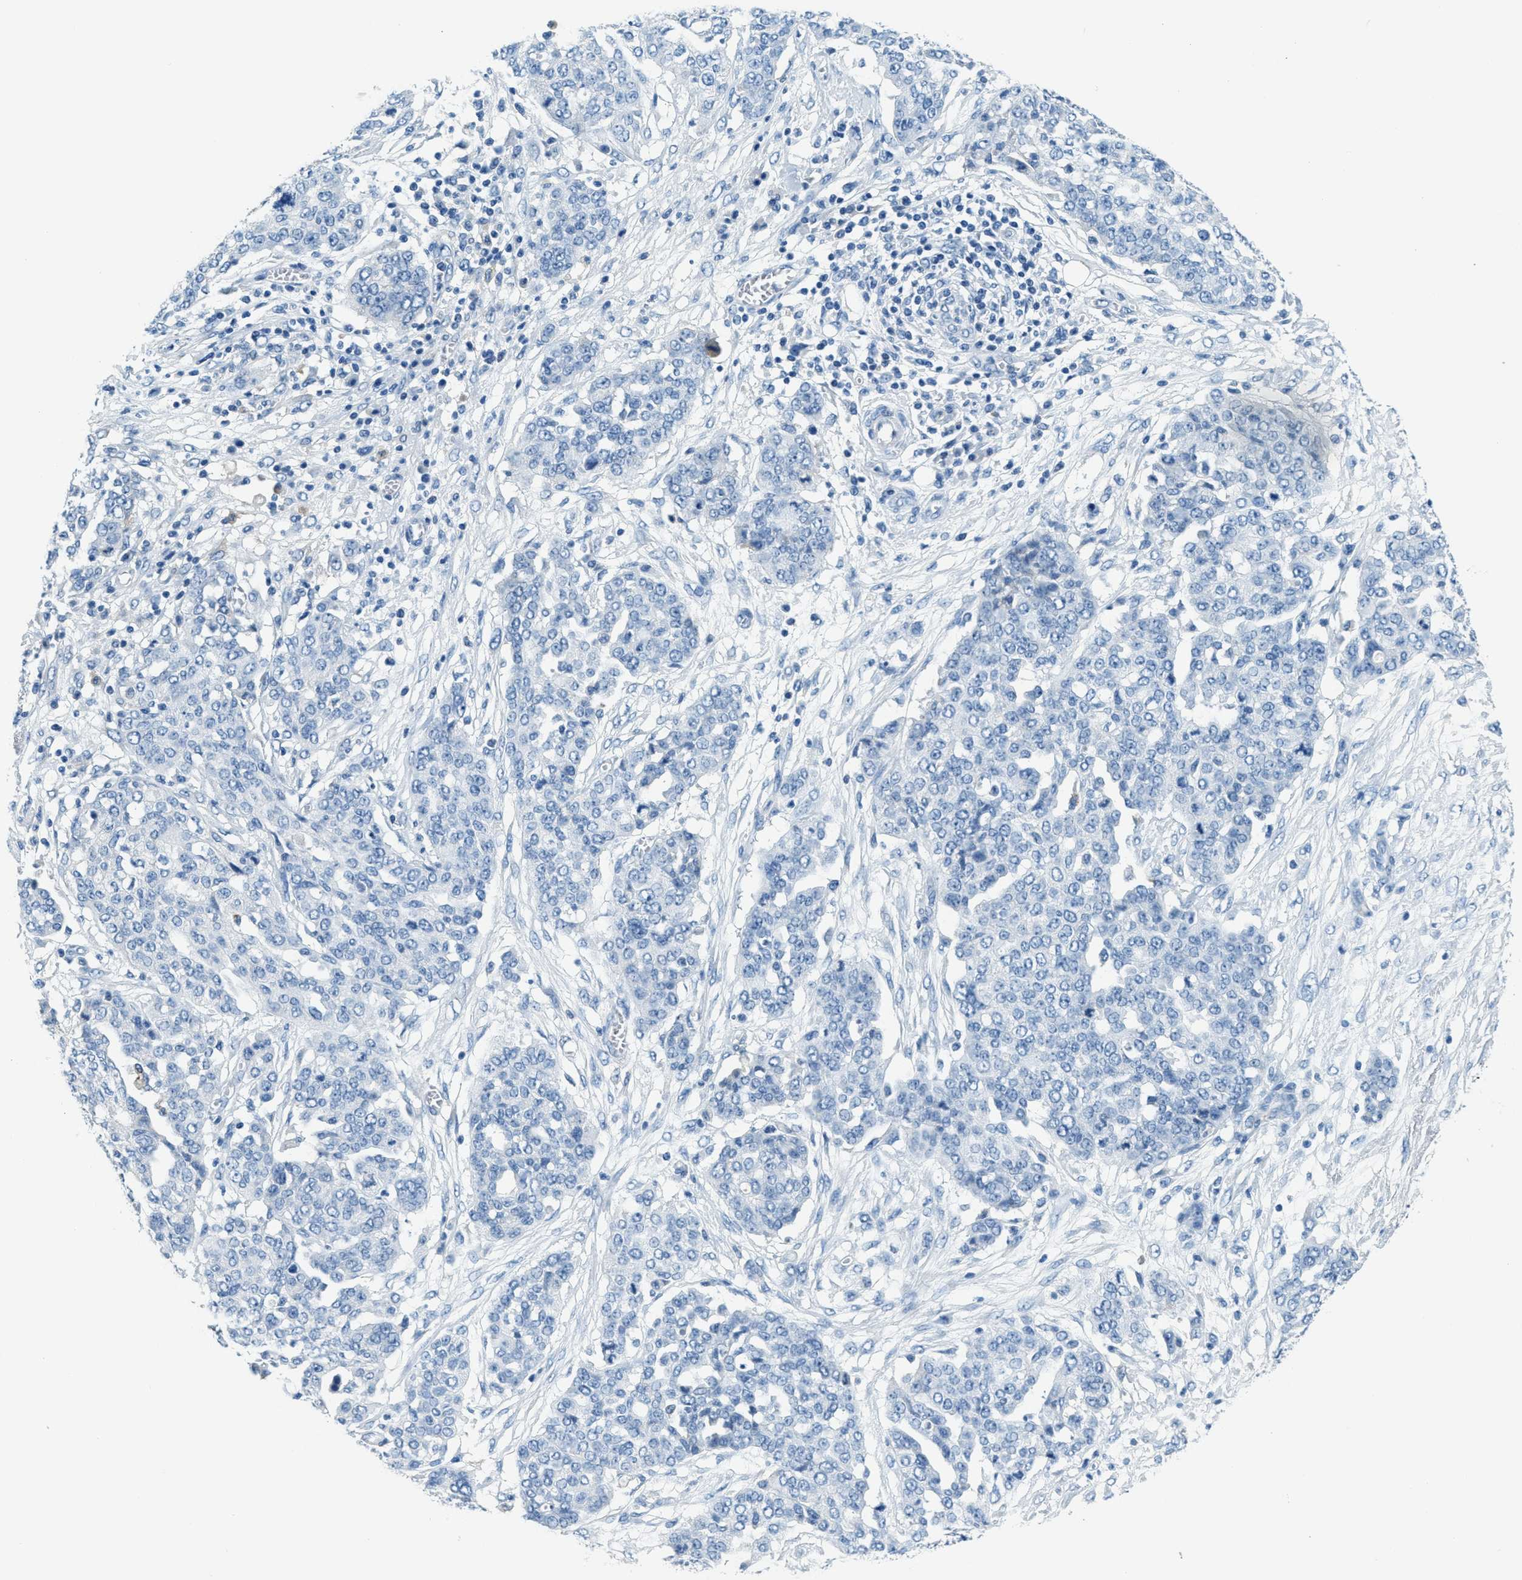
{"staining": {"intensity": "negative", "quantity": "none", "location": "none"}, "tissue": "ovarian cancer", "cell_type": "Tumor cells", "image_type": "cancer", "snomed": [{"axis": "morphology", "description": "Cystadenocarcinoma, serous, NOS"}, {"axis": "topography", "description": "Soft tissue"}, {"axis": "topography", "description": "Ovary"}], "caption": "The photomicrograph shows no significant staining in tumor cells of ovarian serous cystadenocarcinoma. (DAB (3,3'-diaminobenzidine) IHC with hematoxylin counter stain).", "gene": "A2M", "patient": {"sex": "female", "age": 57}}